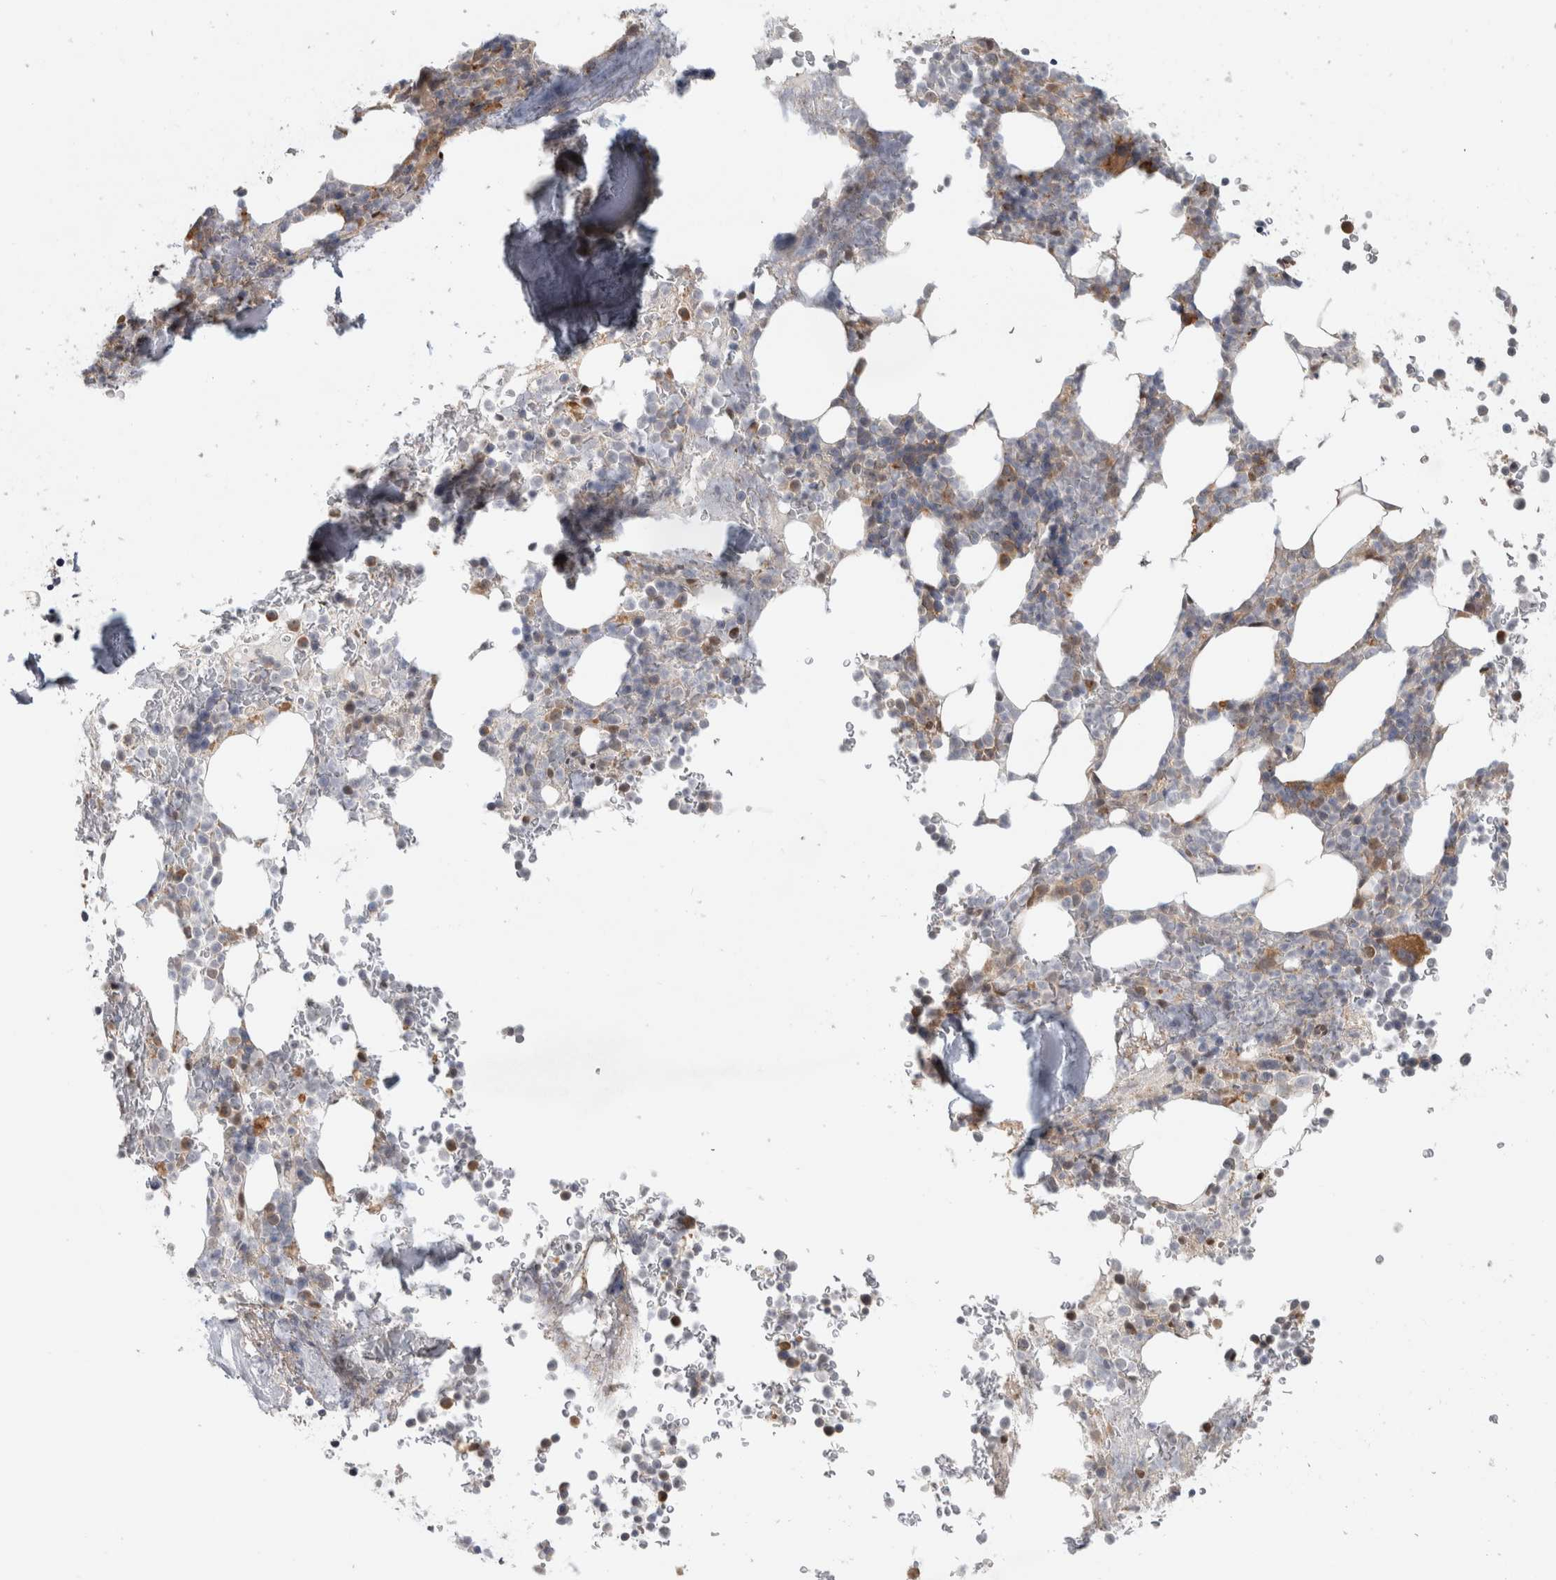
{"staining": {"intensity": "moderate", "quantity": "<25%", "location": "cytoplasmic/membranous"}, "tissue": "bone marrow", "cell_type": "Hematopoietic cells", "image_type": "normal", "snomed": [{"axis": "morphology", "description": "Normal tissue, NOS"}, {"axis": "topography", "description": "Bone marrow"}], "caption": "Approximately <25% of hematopoietic cells in unremarkable bone marrow demonstrate moderate cytoplasmic/membranous protein staining as visualized by brown immunohistochemical staining.", "gene": "NAB2", "patient": {"sex": "male", "age": 58}}